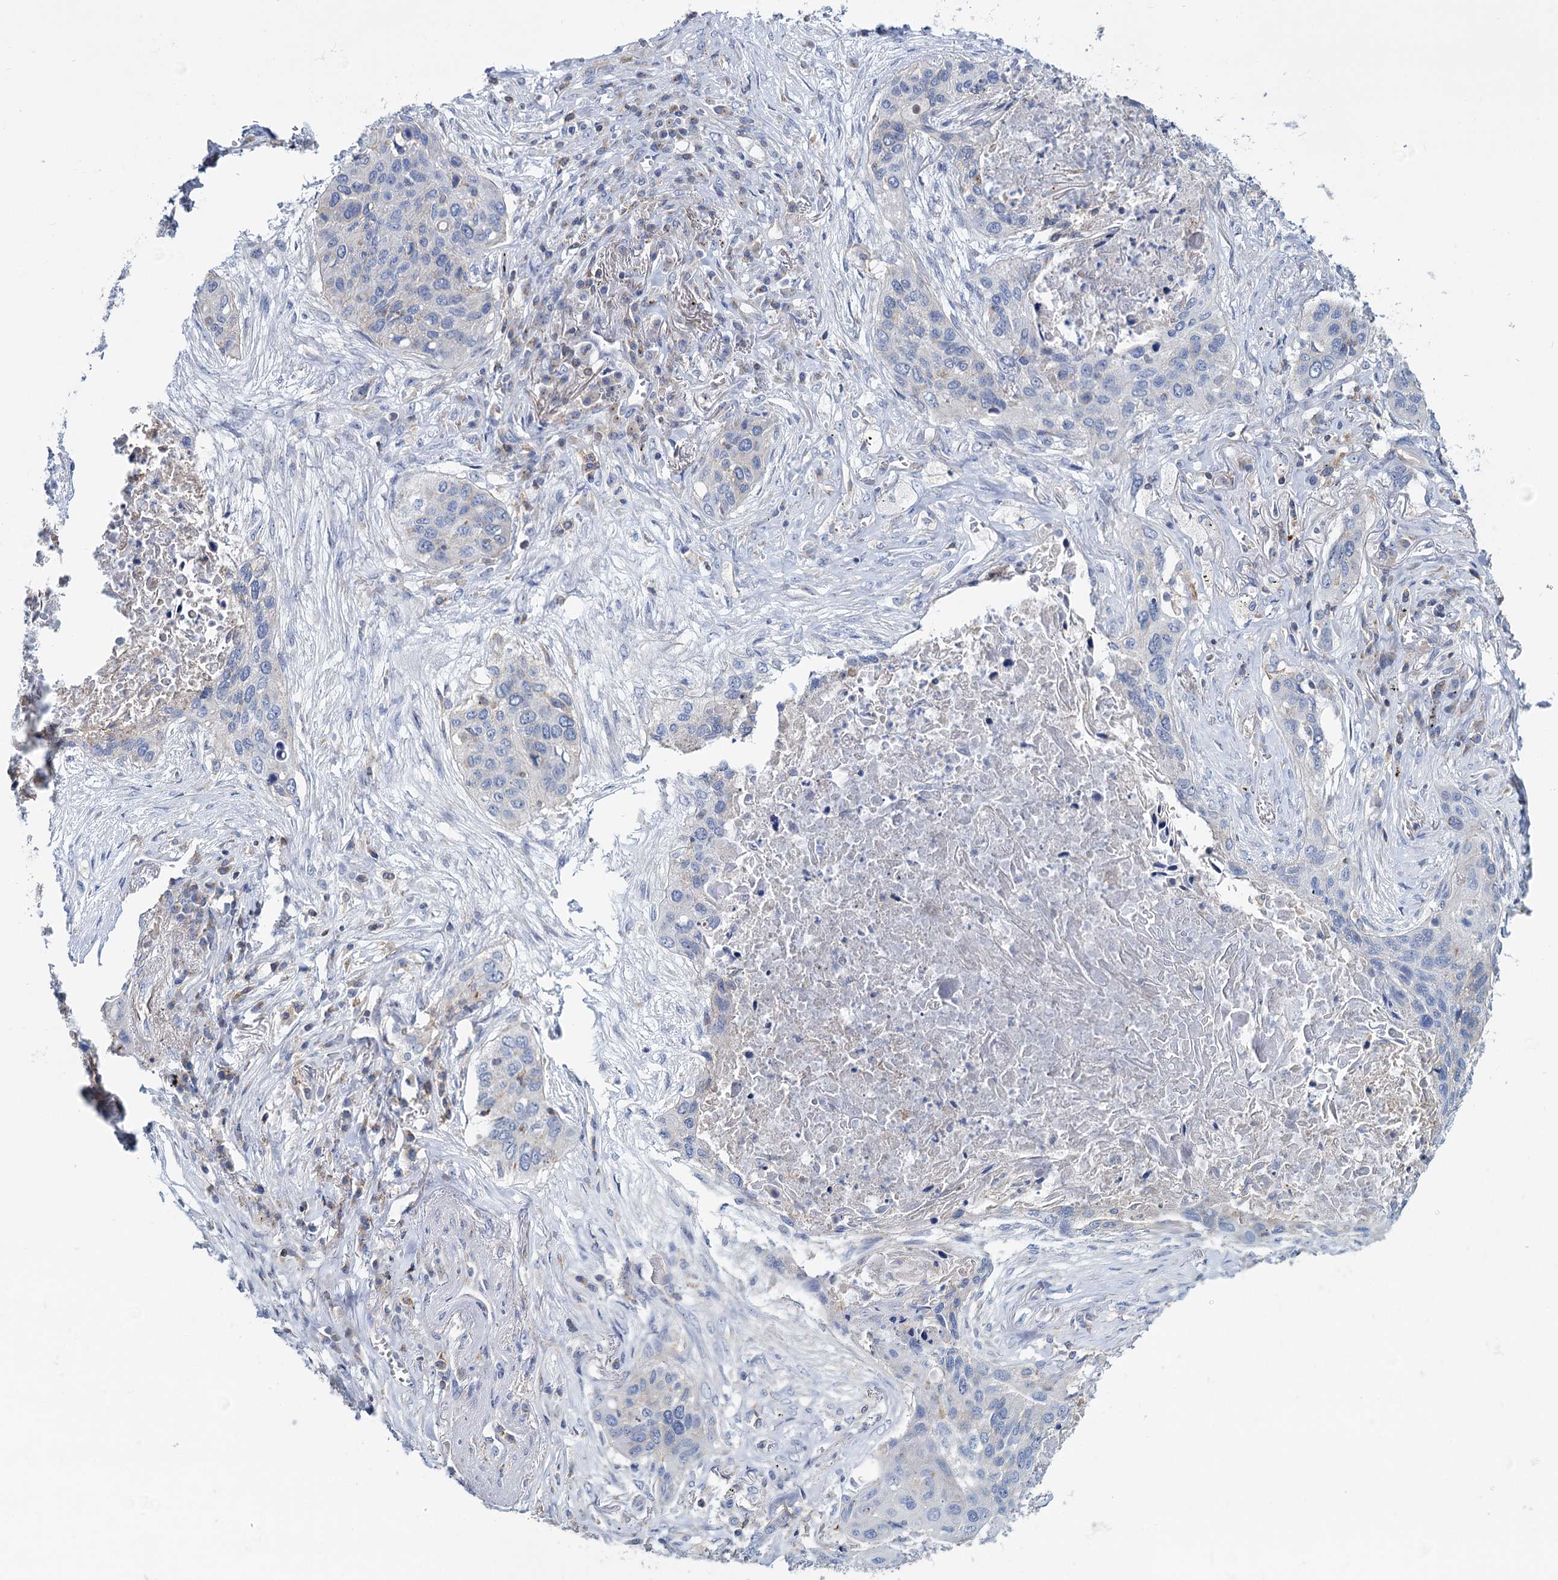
{"staining": {"intensity": "negative", "quantity": "none", "location": "none"}, "tissue": "lung cancer", "cell_type": "Tumor cells", "image_type": "cancer", "snomed": [{"axis": "morphology", "description": "Squamous cell carcinoma, NOS"}, {"axis": "topography", "description": "Lung"}], "caption": "This is a photomicrograph of IHC staining of lung cancer (squamous cell carcinoma), which shows no expression in tumor cells.", "gene": "LRCH4", "patient": {"sex": "female", "age": 63}}